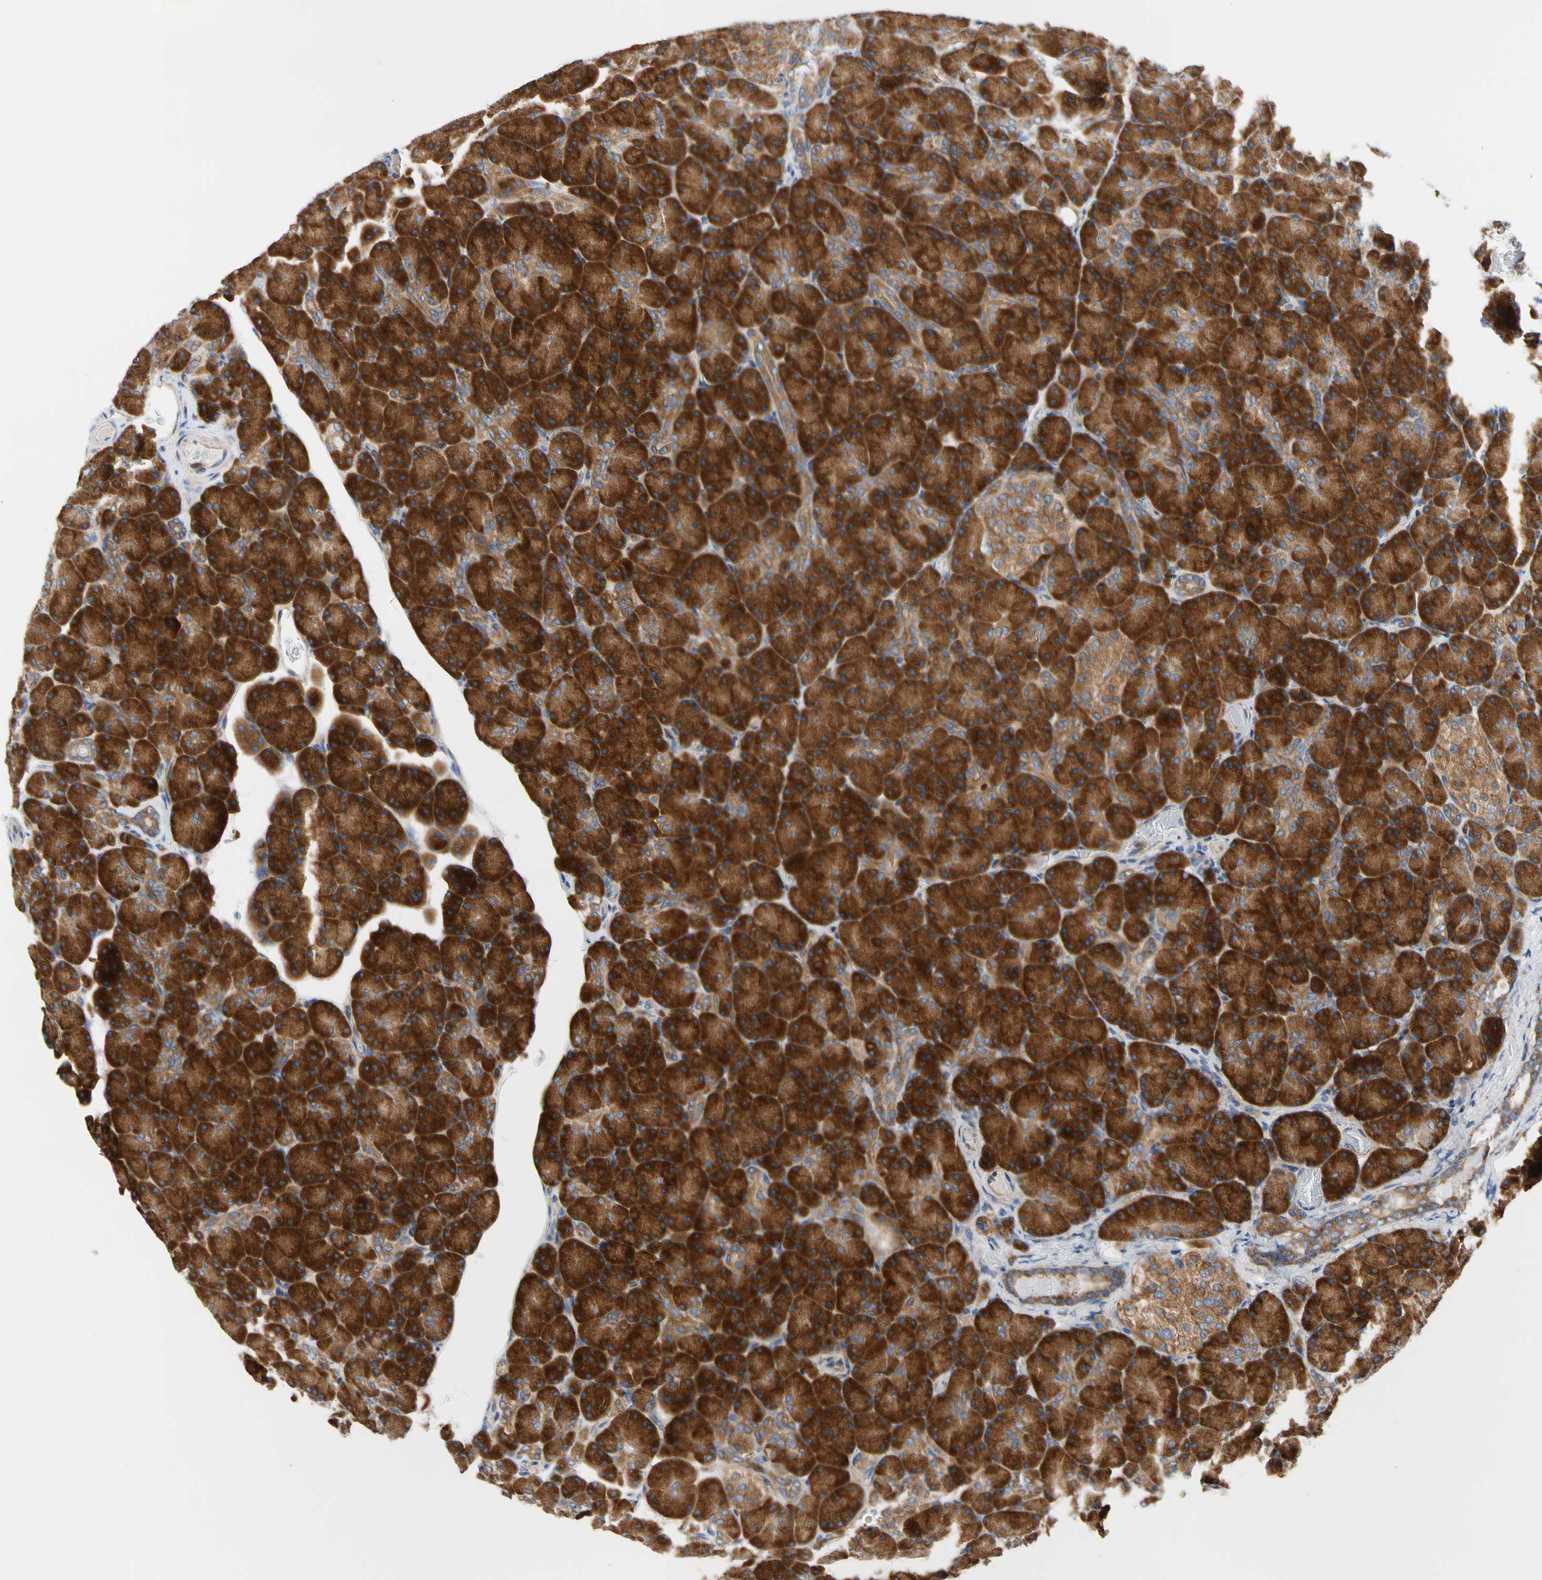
{"staining": {"intensity": "strong", "quantity": ">75%", "location": "cytoplasmic/membranous"}, "tissue": "pancreas", "cell_type": "Exocrine glandular cells", "image_type": "normal", "snomed": [{"axis": "morphology", "description": "Normal tissue, NOS"}, {"axis": "topography", "description": "Pancreas"}], "caption": "Immunohistochemistry (IHC) (DAB) staining of unremarkable pancreas shows strong cytoplasmic/membranous protein positivity in about >75% of exocrine glandular cells.", "gene": "GPHN", "patient": {"sex": "female", "age": 43}}